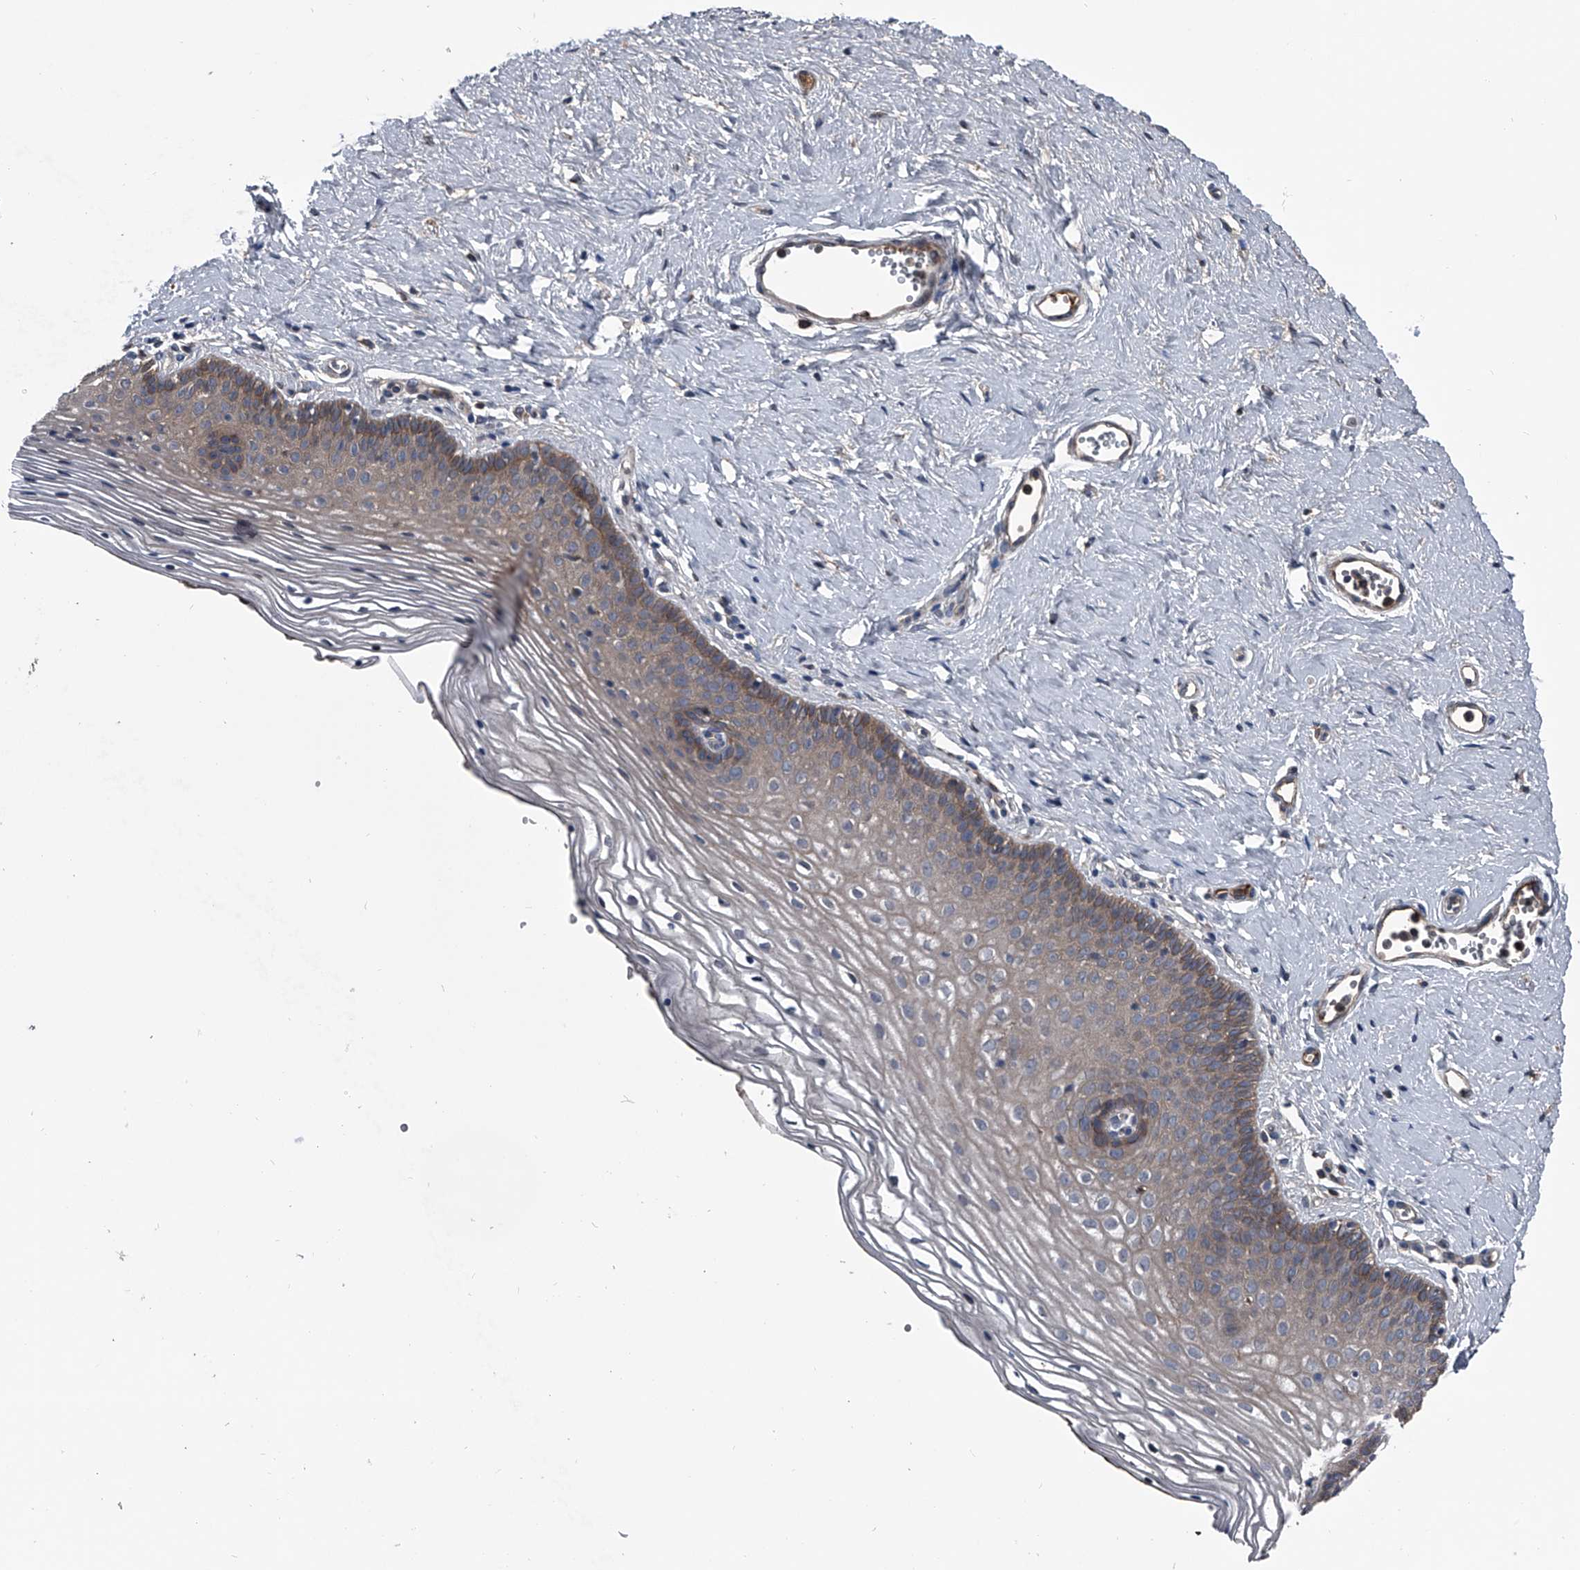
{"staining": {"intensity": "moderate", "quantity": "25%-75%", "location": "cytoplasmic/membranous"}, "tissue": "vagina", "cell_type": "Squamous epithelial cells", "image_type": "normal", "snomed": [{"axis": "morphology", "description": "Normal tissue, NOS"}, {"axis": "topography", "description": "Vagina"}], "caption": "IHC photomicrograph of normal human vagina stained for a protein (brown), which shows medium levels of moderate cytoplasmic/membranous staining in approximately 25%-75% of squamous epithelial cells.", "gene": "KIF13A", "patient": {"sex": "female", "age": 32}}